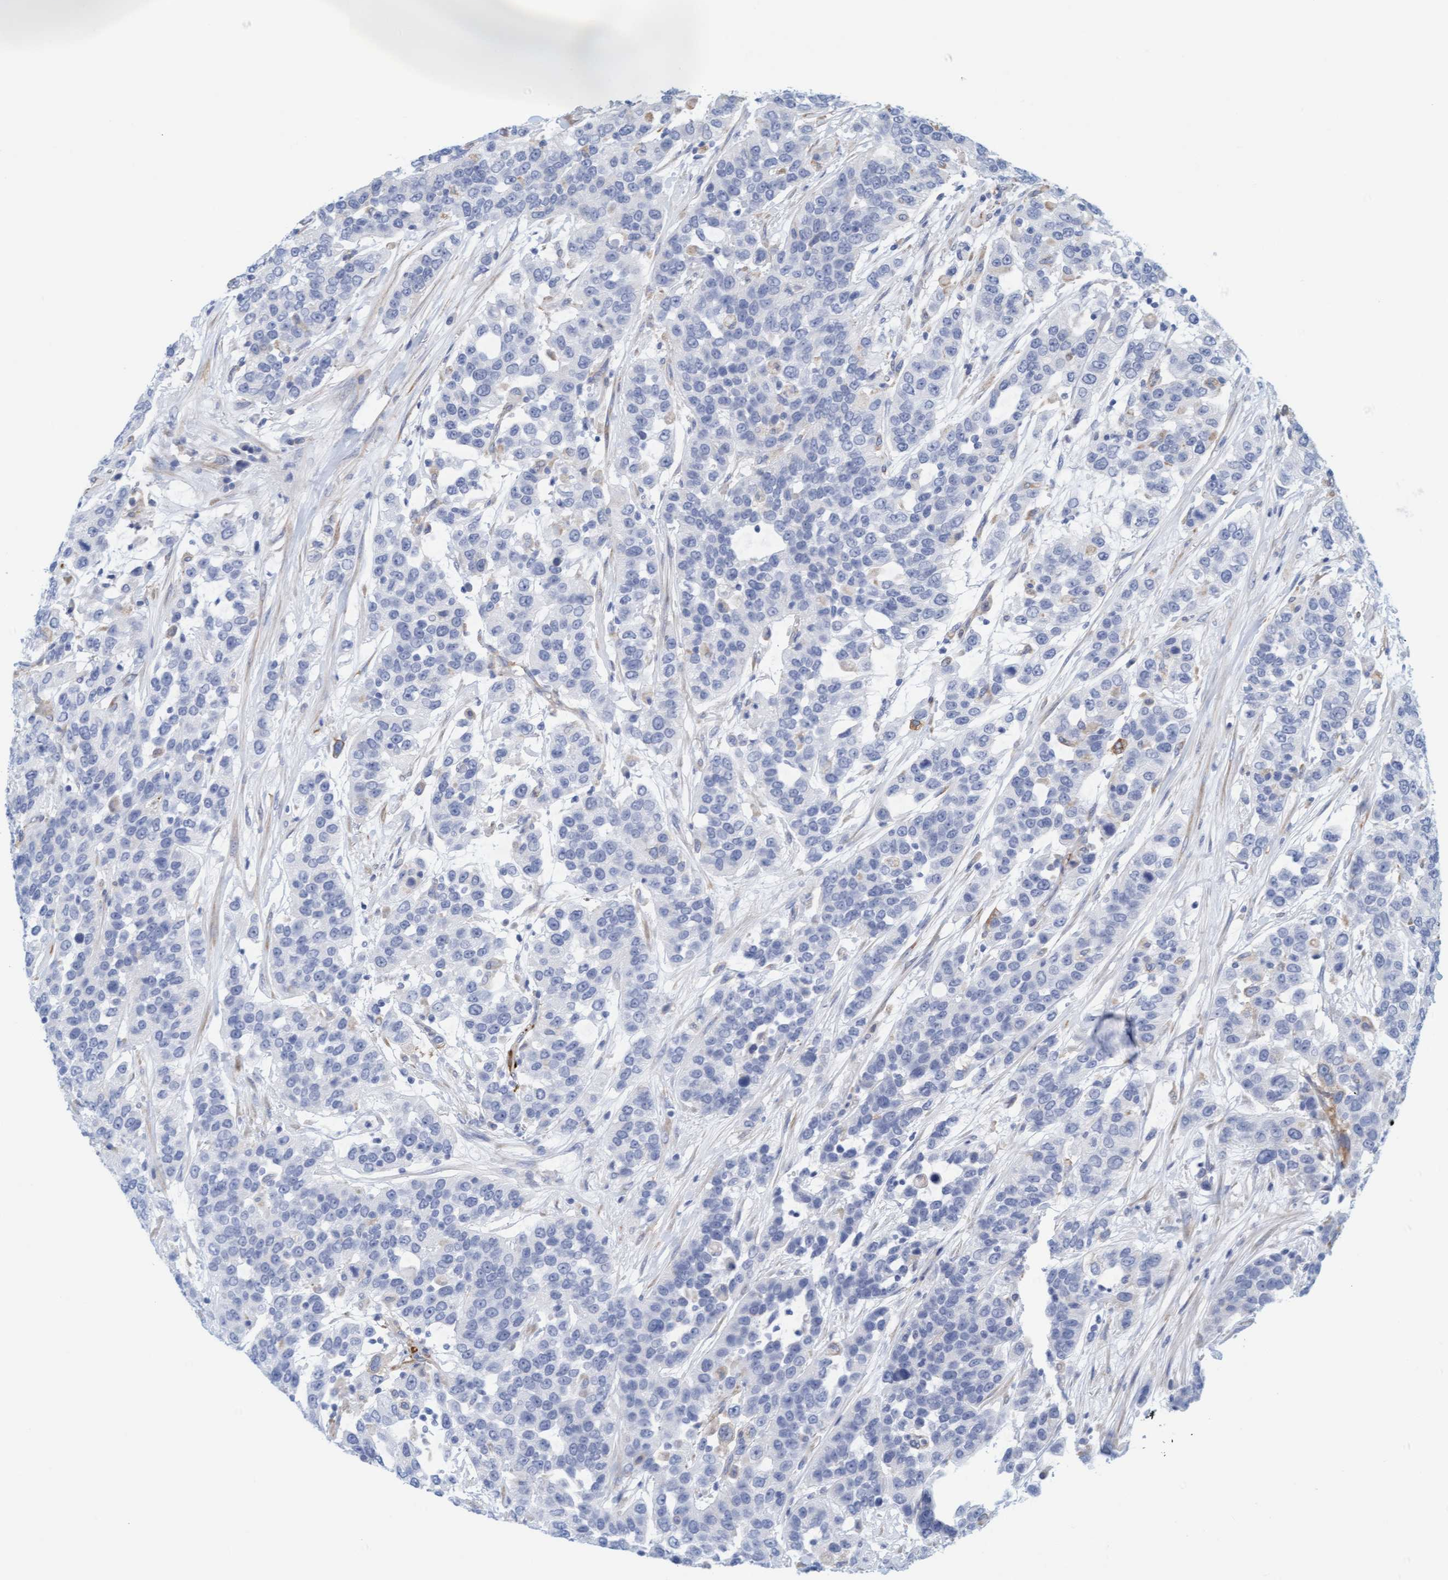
{"staining": {"intensity": "negative", "quantity": "none", "location": "none"}, "tissue": "urothelial cancer", "cell_type": "Tumor cells", "image_type": "cancer", "snomed": [{"axis": "morphology", "description": "Urothelial carcinoma, High grade"}, {"axis": "topography", "description": "Urinary bladder"}], "caption": "Tumor cells are negative for protein expression in human urothelial cancer. (DAB (3,3'-diaminobenzidine) immunohistochemistry visualized using brightfield microscopy, high magnification).", "gene": "MAP1B", "patient": {"sex": "female", "age": 80}}